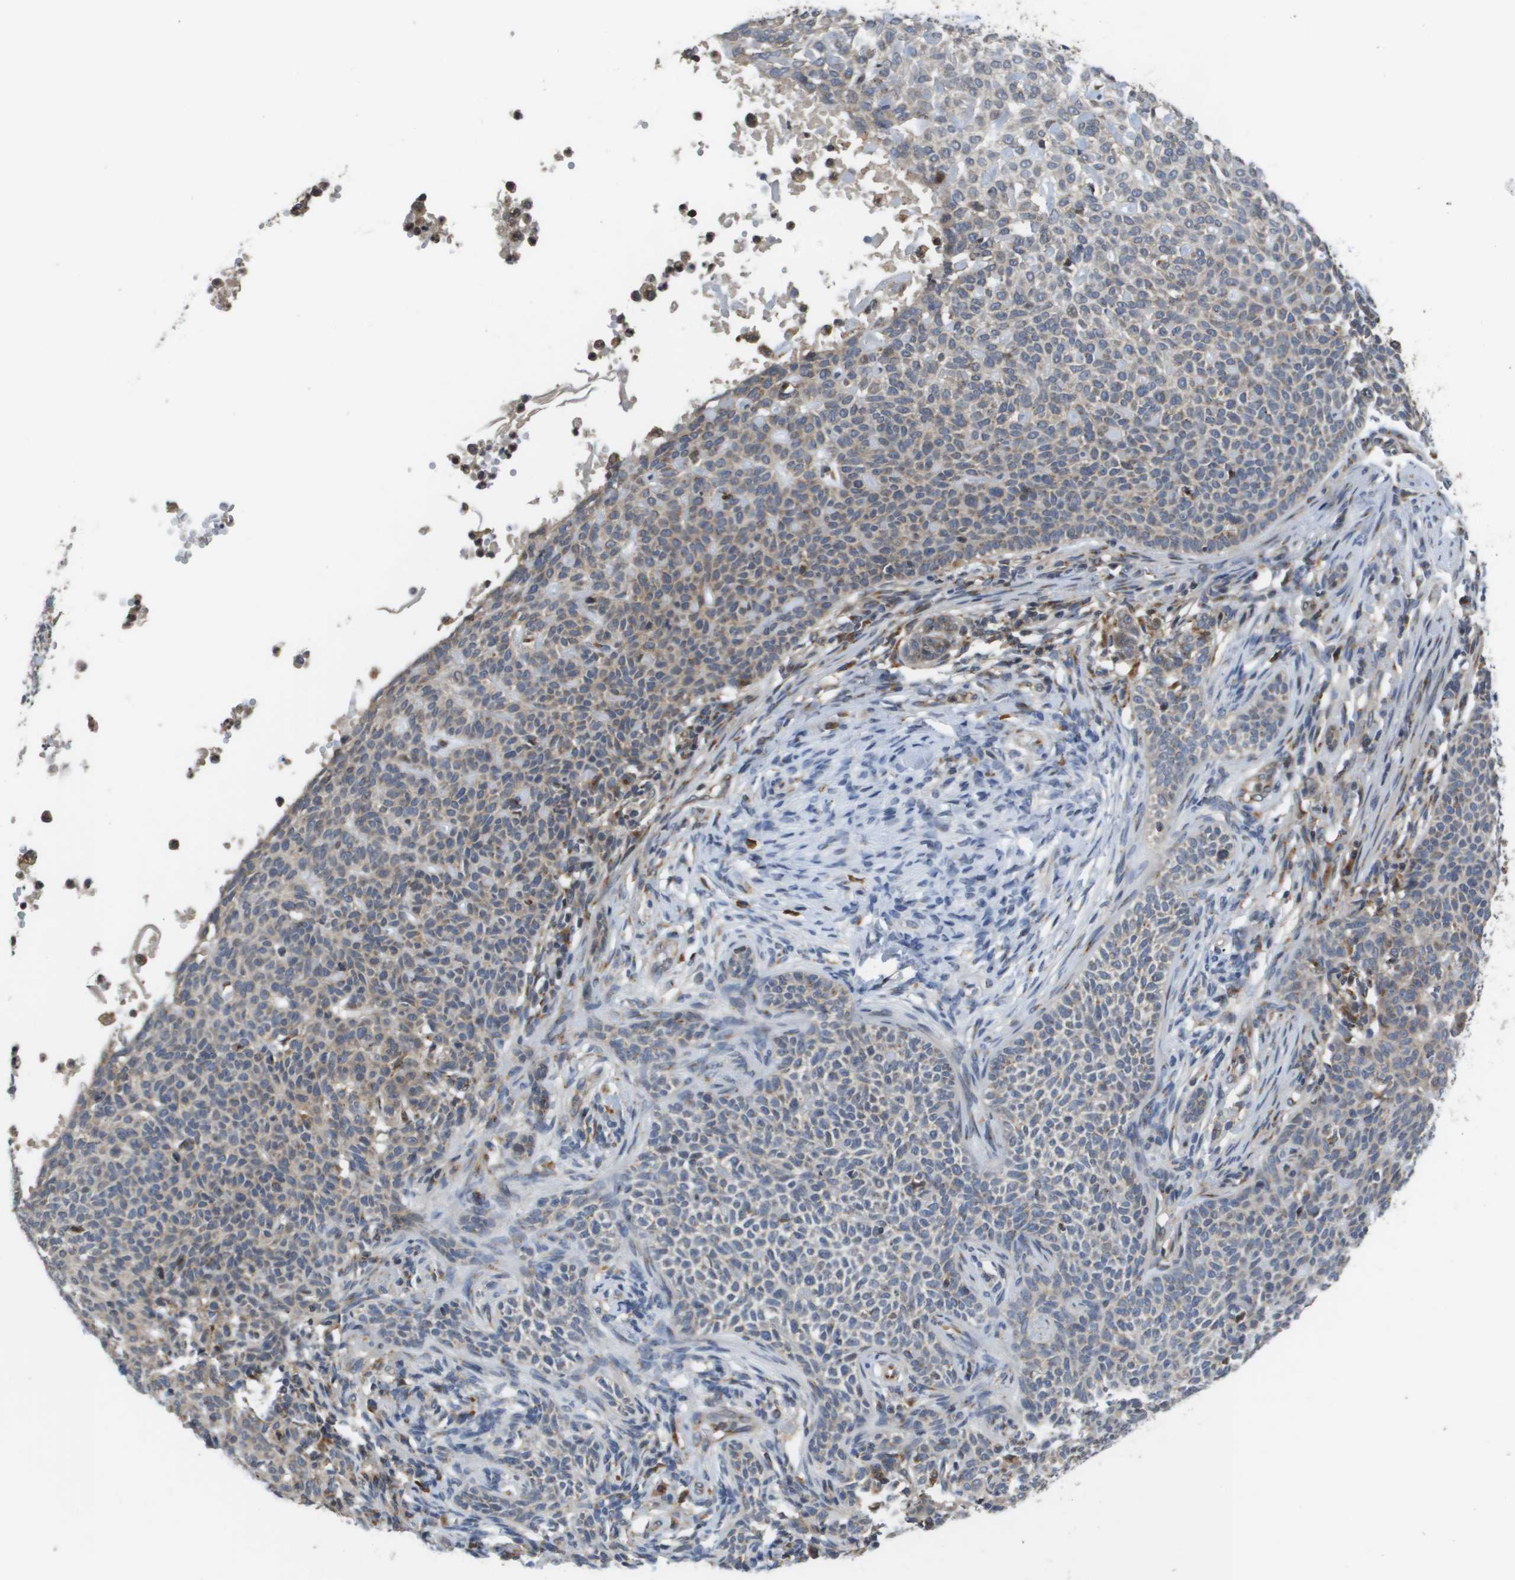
{"staining": {"intensity": "weak", "quantity": "<25%", "location": "cytoplasmic/membranous"}, "tissue": "skin cancer", "cell_type": "Tumor cells", "image_type": "cancer", "snomed": [{"axis": "morphology", "description": "Normal tissue, NOS"}, {"axis": "morphology", "description": "Basal cell carcinoma"}, {"axis": "topography", "description": "Skin"}], "caption": "IHC photomicrograph of human skin cancer stained for a protein (brown), which demonstrates no expression in tumor cells.", "gene": "PCK1", "patient": {"sex": "male", "age": 87}}